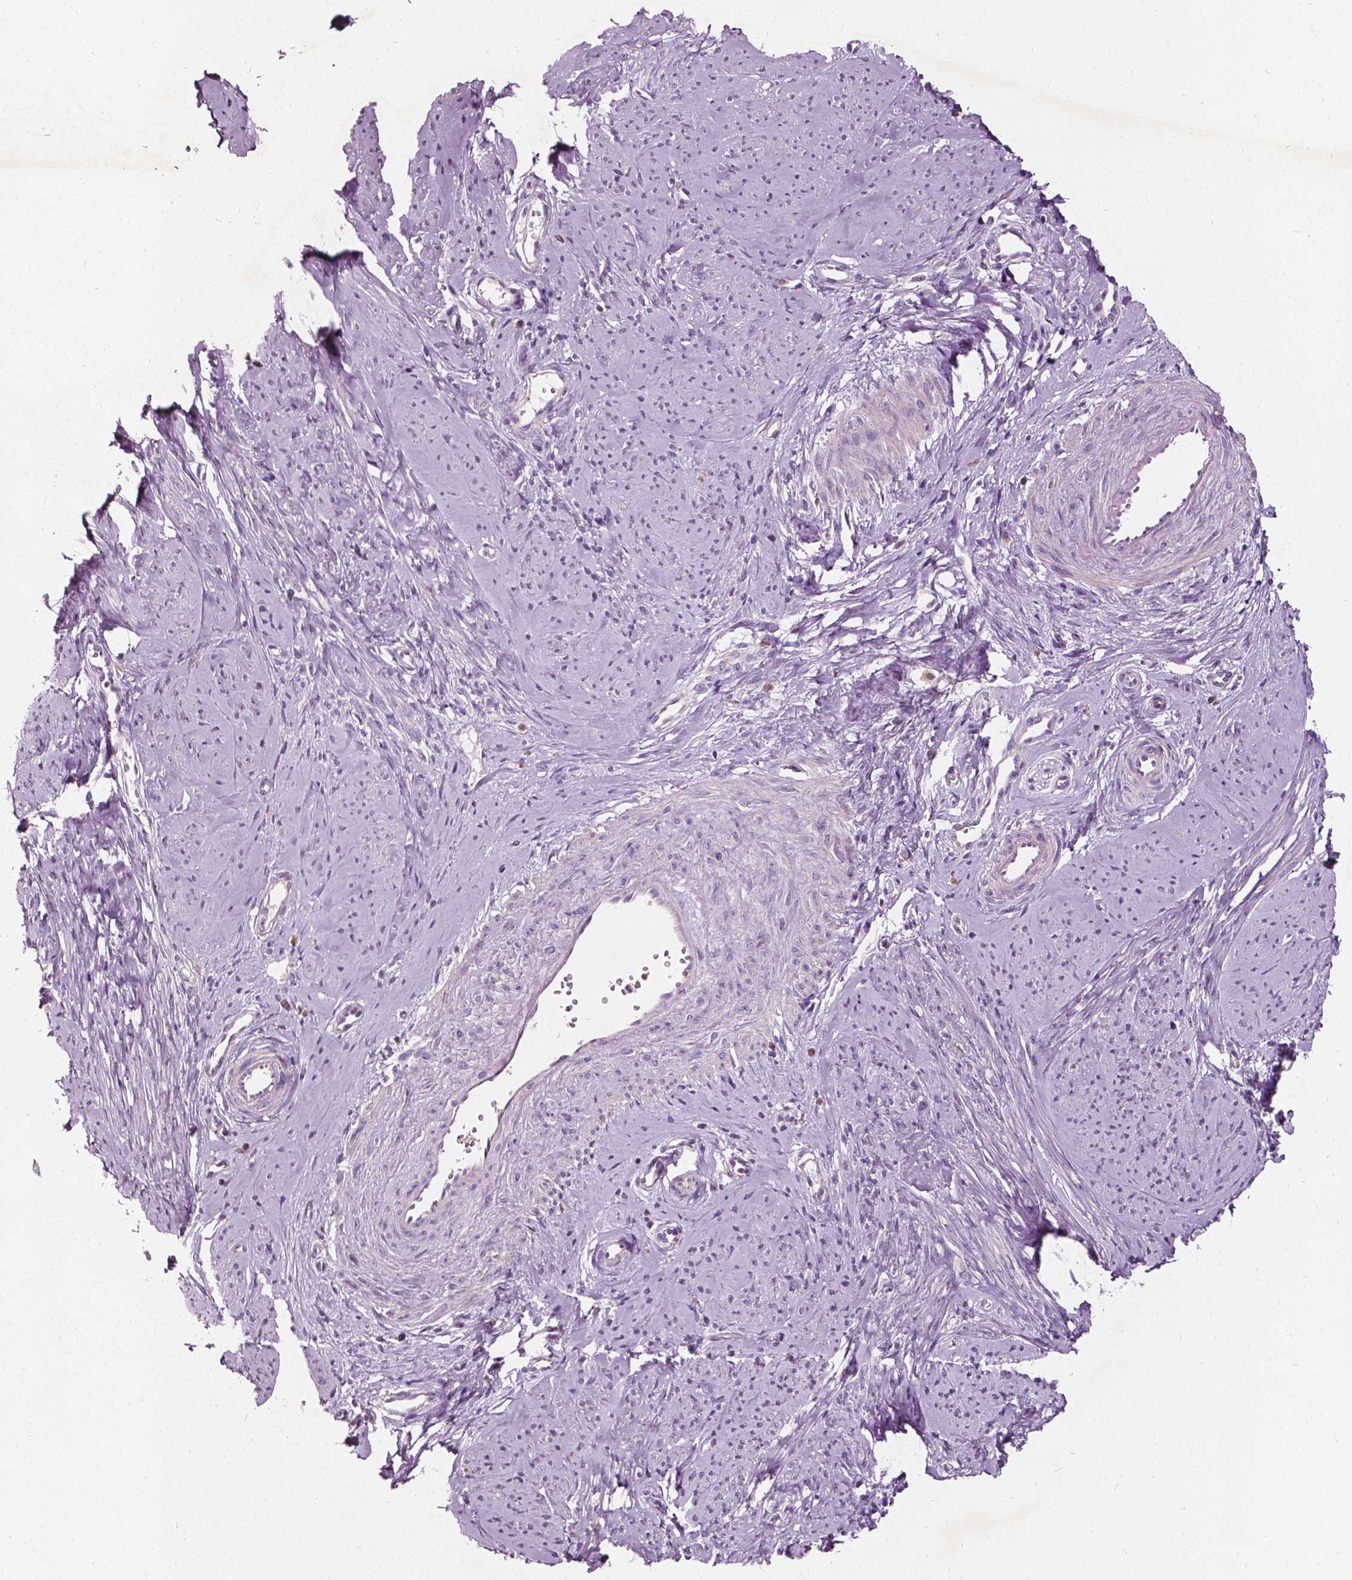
{"staining": {"intensity": "negative", "quantity": "none", "location": "none"}, "tissue": "smooth muscle", "cell_type": "Smooth muscle cells", "image_type": "normal", "snomed": [{"axis": "morphology", "description": "Normal tissue, NOS"}, {"axis": "topography", "description": "Smooth muscle"}], "caption": "Smooth muscle cells are negative for protein expression in benign human smooth muscle. The staining is performed using DAB (3,3'-diaminobenzidine) brown chromogen with nuclei counter-stained in using hematoxylin.", "gene": "ODF3L2", "patient": {"sex": "female", "age": 48}}